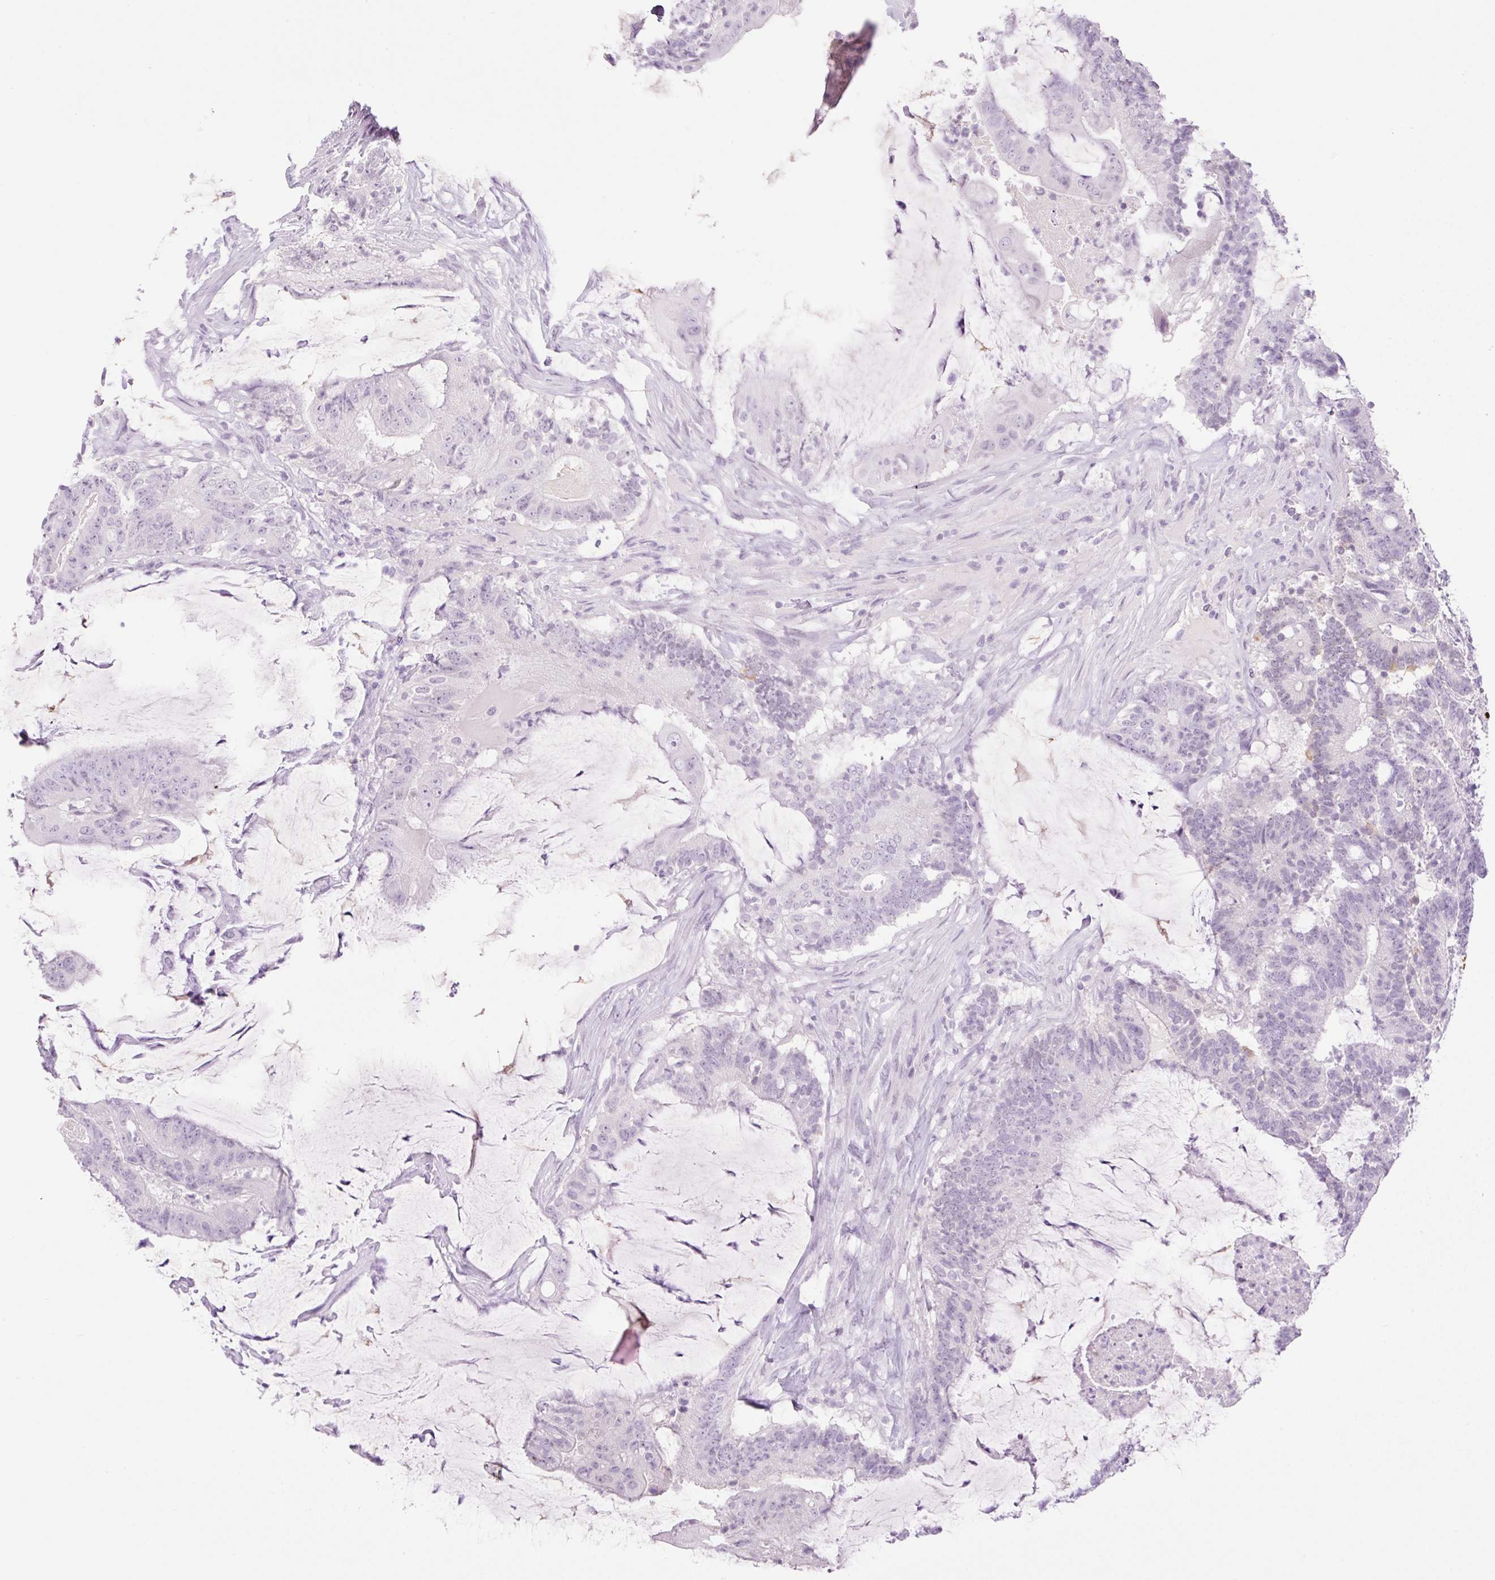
{"staining": {"intensity": "negative", "quantity": "none", "location": "none"}, "tissue": "colorectal cancer", "cell_type": "Tumor cells", "image_type": "cancer", "snomed": [{"axis": "morphology", "description": "Adenocarcinoma, NOS"}, {"axis": "topography", "description": "Colon"}], "caption": "Image shows no protein expression in tumor cells of colorectal cancer (adenocarcinoma) tissue.", "gene": "SP140L", "patient": {"sex": "female", "age": 43}}